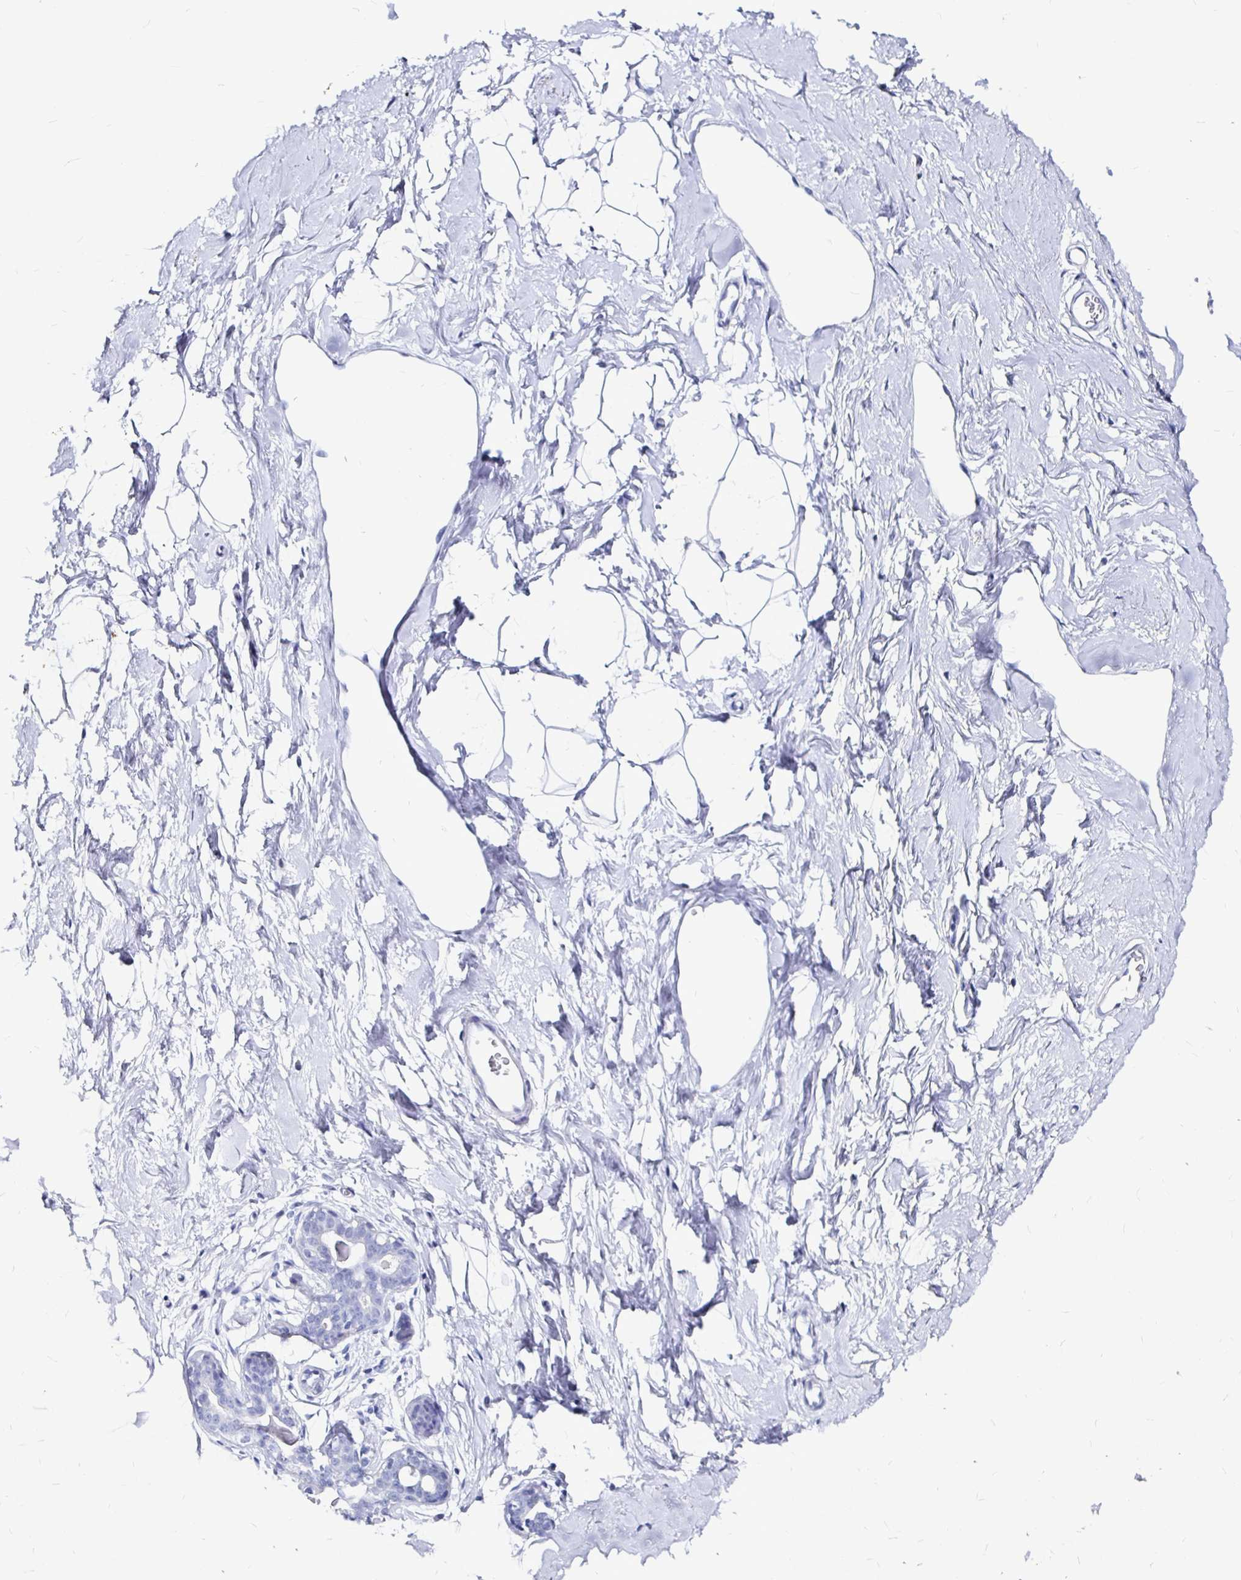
{"staining": {"intensity": "negative", "quantity": "none", "location": "none"}, "tissue": "breast", "cell_type": "Adipocytes", "image_type": "normal", "snomed": [{"axis": "morphology", "description": "Normal tissue, NOS"}, {"axis": "topography", "description": "Breast"}], "caption": "Immunohistochemistry (IHC) of unremarkable human breast exhibits no positivity in adipocytes. Nuclei are stained in blue.", "gene": "LUZP4", "patient": {"sex": "female", "age": 45}}